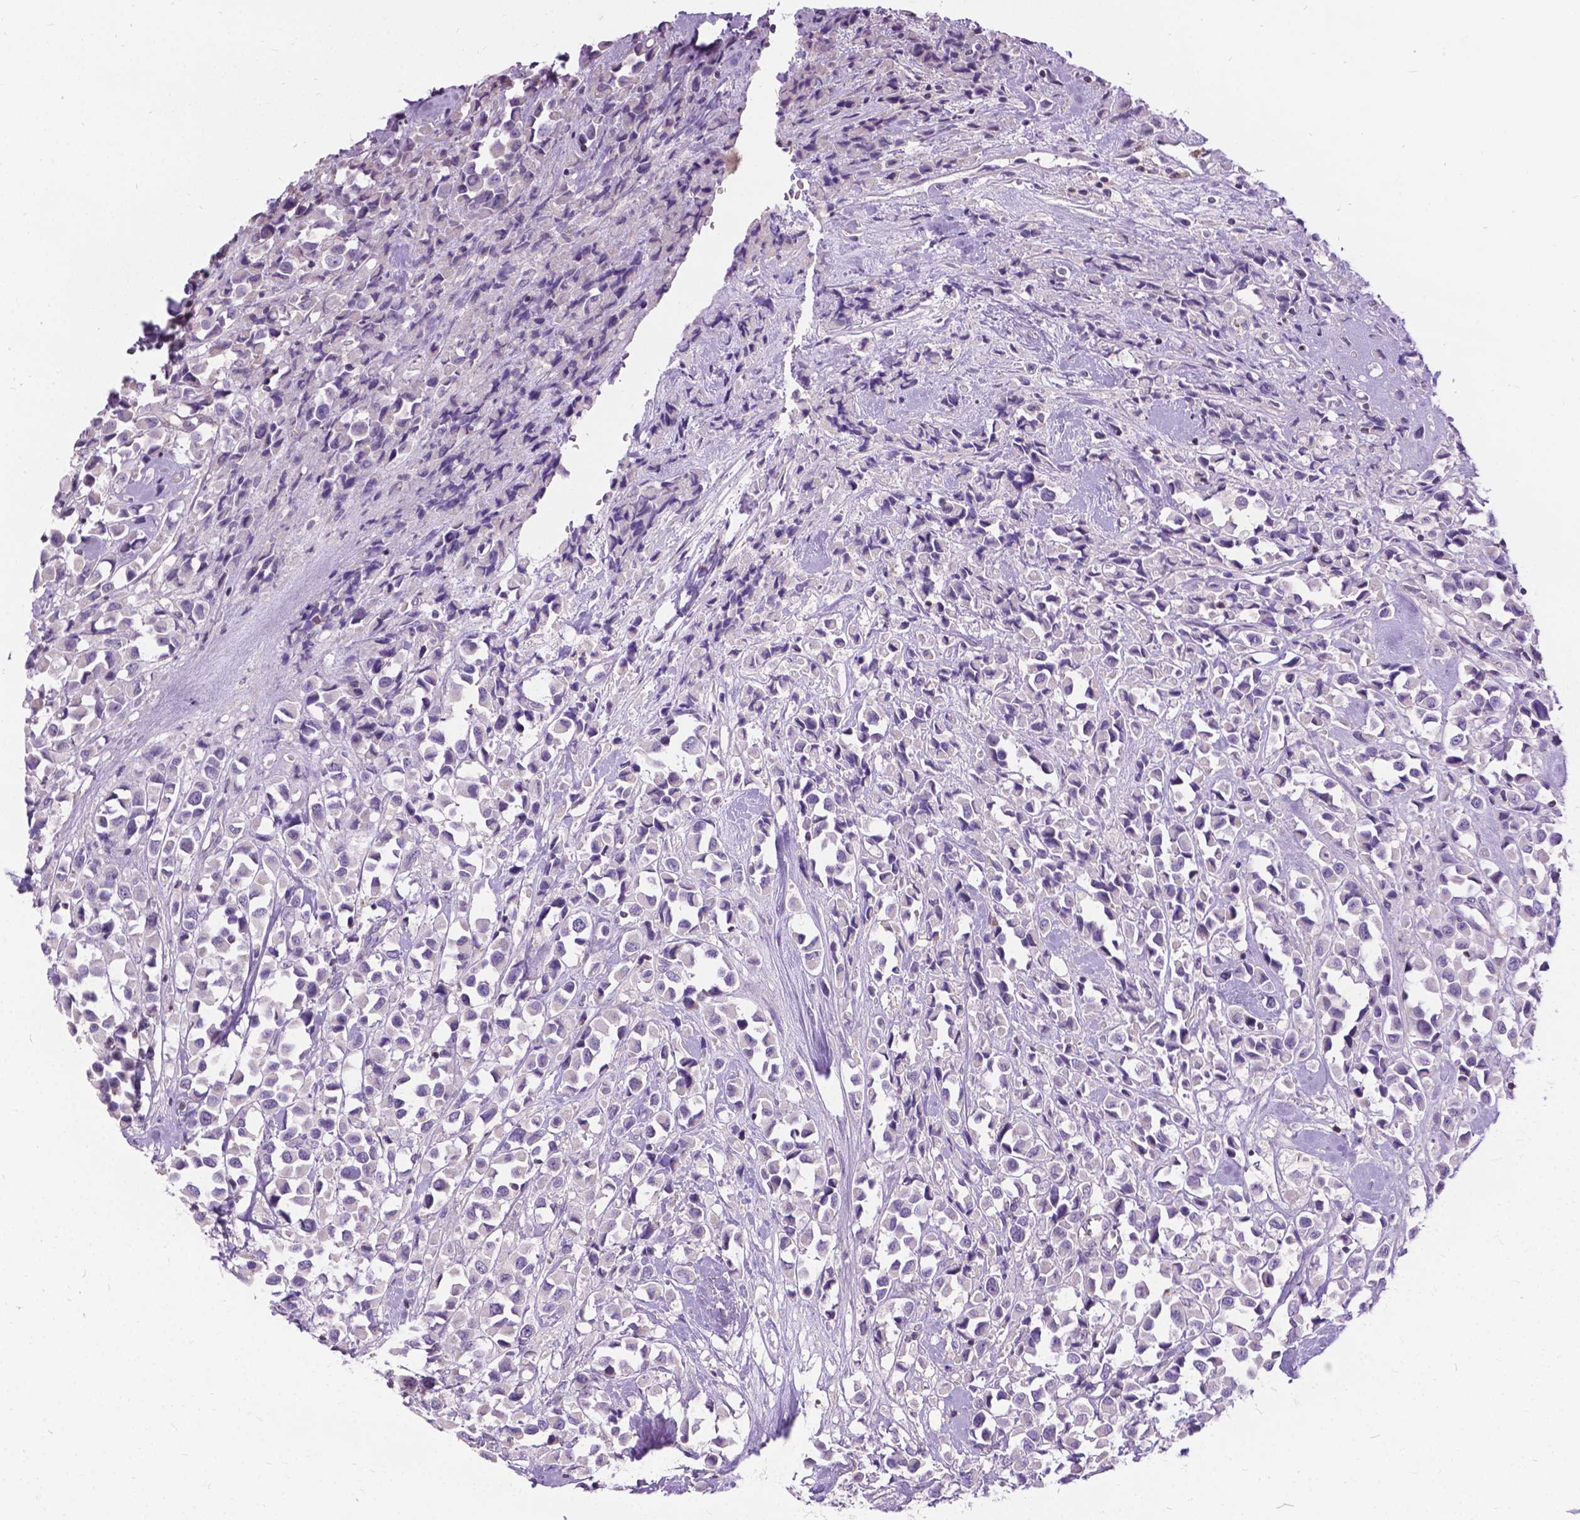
{"staining": {"intensity": "negative", "quantity": "none", "location": "none"}, "tissue": "breast cancer", "cell_type": "Tumor cells", "image_type": "cancer", "snomed": [{"axis": "morphology", "description": "Duct carcinoma"}, {"axis": "topography", "description": "Breast"}], "caption": "A micrograph of human breast cancer is negative for staining in tumor cells.", "gene": "JAK3", "patient": {"sex": "female", "age": 61}}